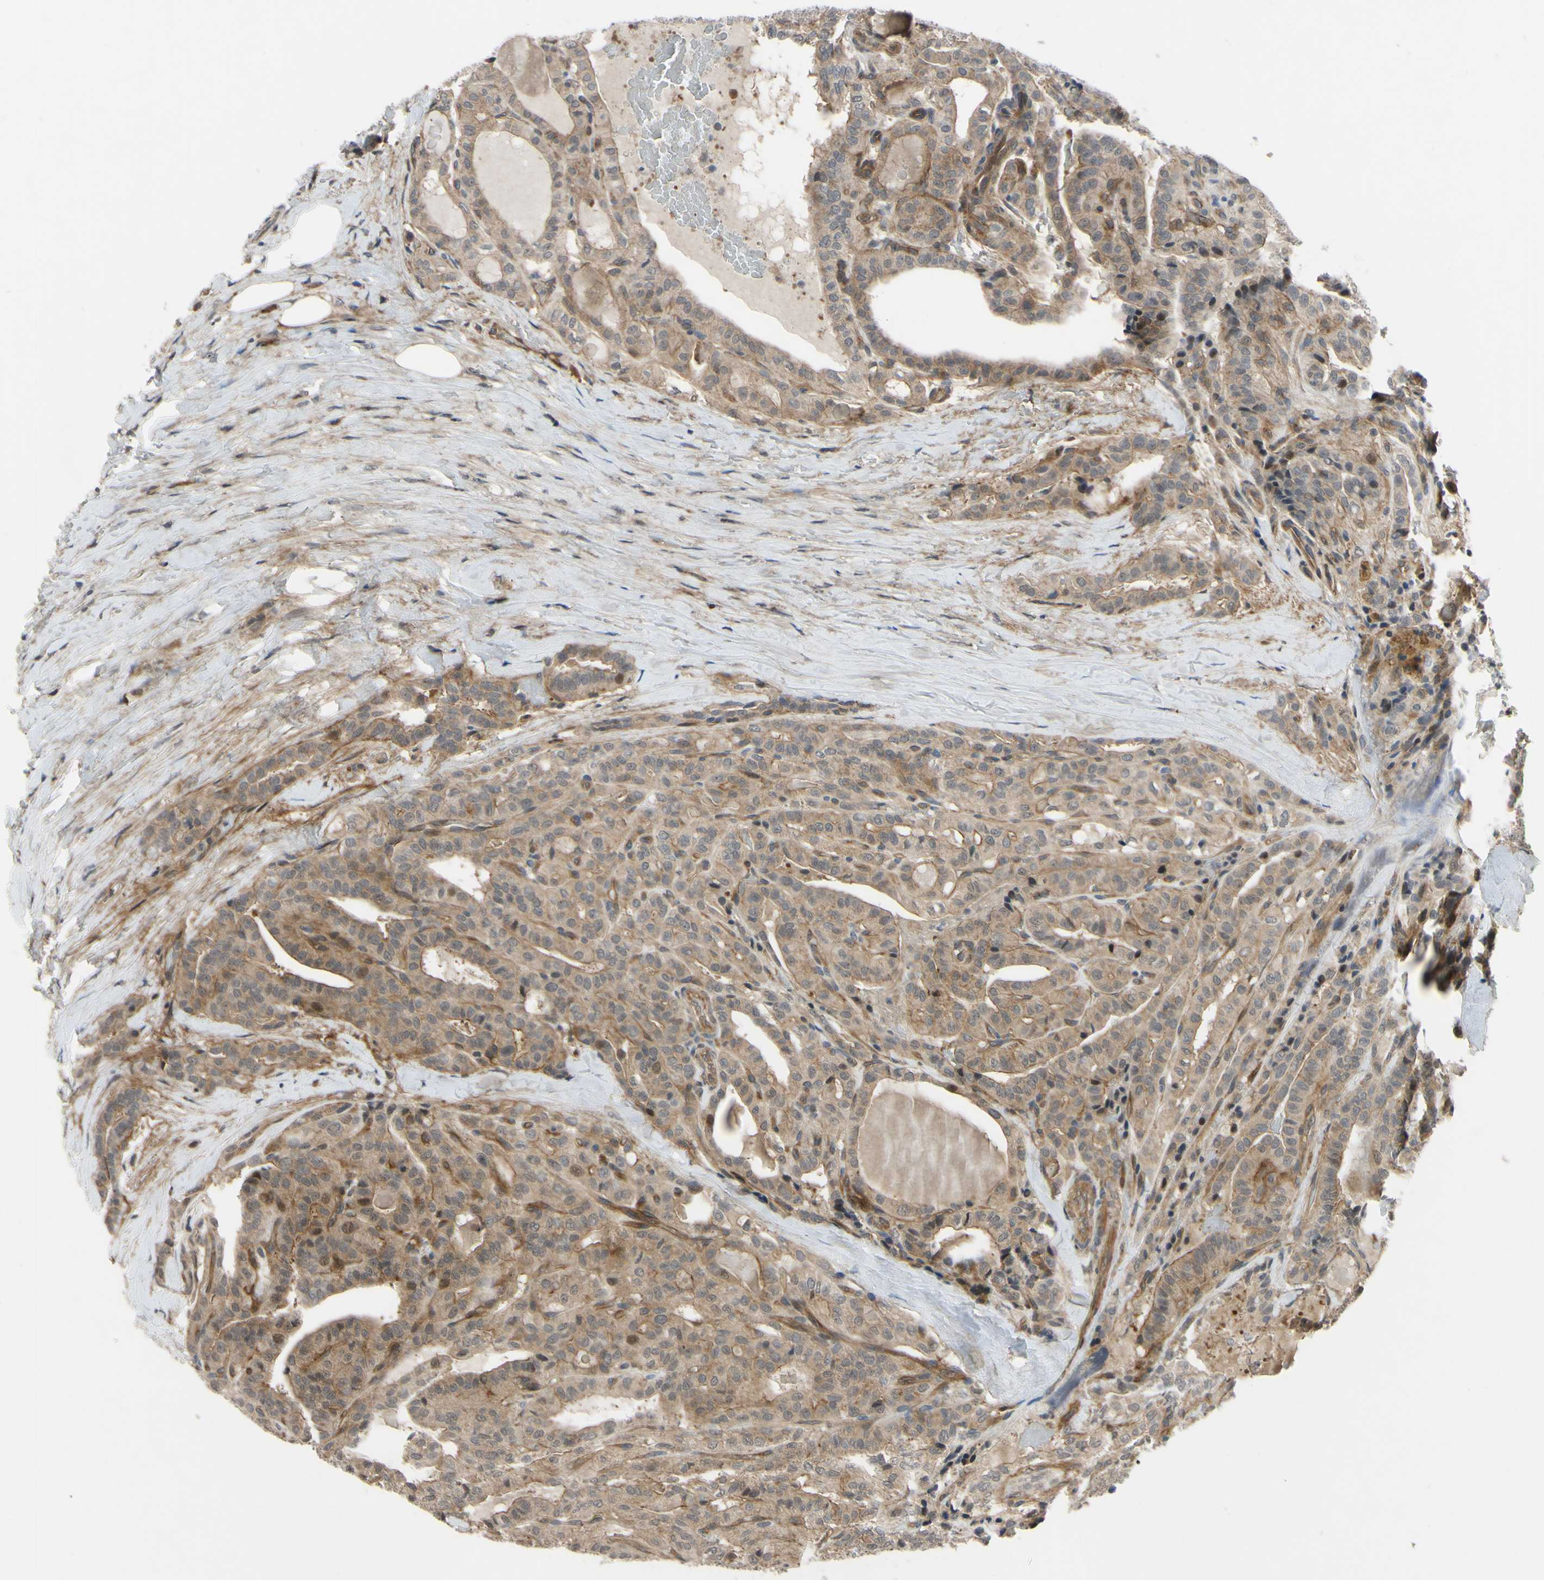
{"staining": {"intensity": "moderate", "quantity": ">75%", "location": "cytoplasmic/membranous"}, "tissue": "thyroid cancer", "cell_type": "Tumor cells", "image_type": "cancer", "snomed": [{"axis": "morphology", "description": "Papillary adenocarcinoma, NOS"}, {"axis": "topography", "description": "Thyroid gland"}], "caption": "Thyroid cancer (papillary adenocarcinoma) stained with DAB IHC exhibits medium levels of moderate cytoplasmic/membranous expression in about >75% of tumor cells.", "gene": "COMMD9", "patient": {"sex": "male", "age": 77}}